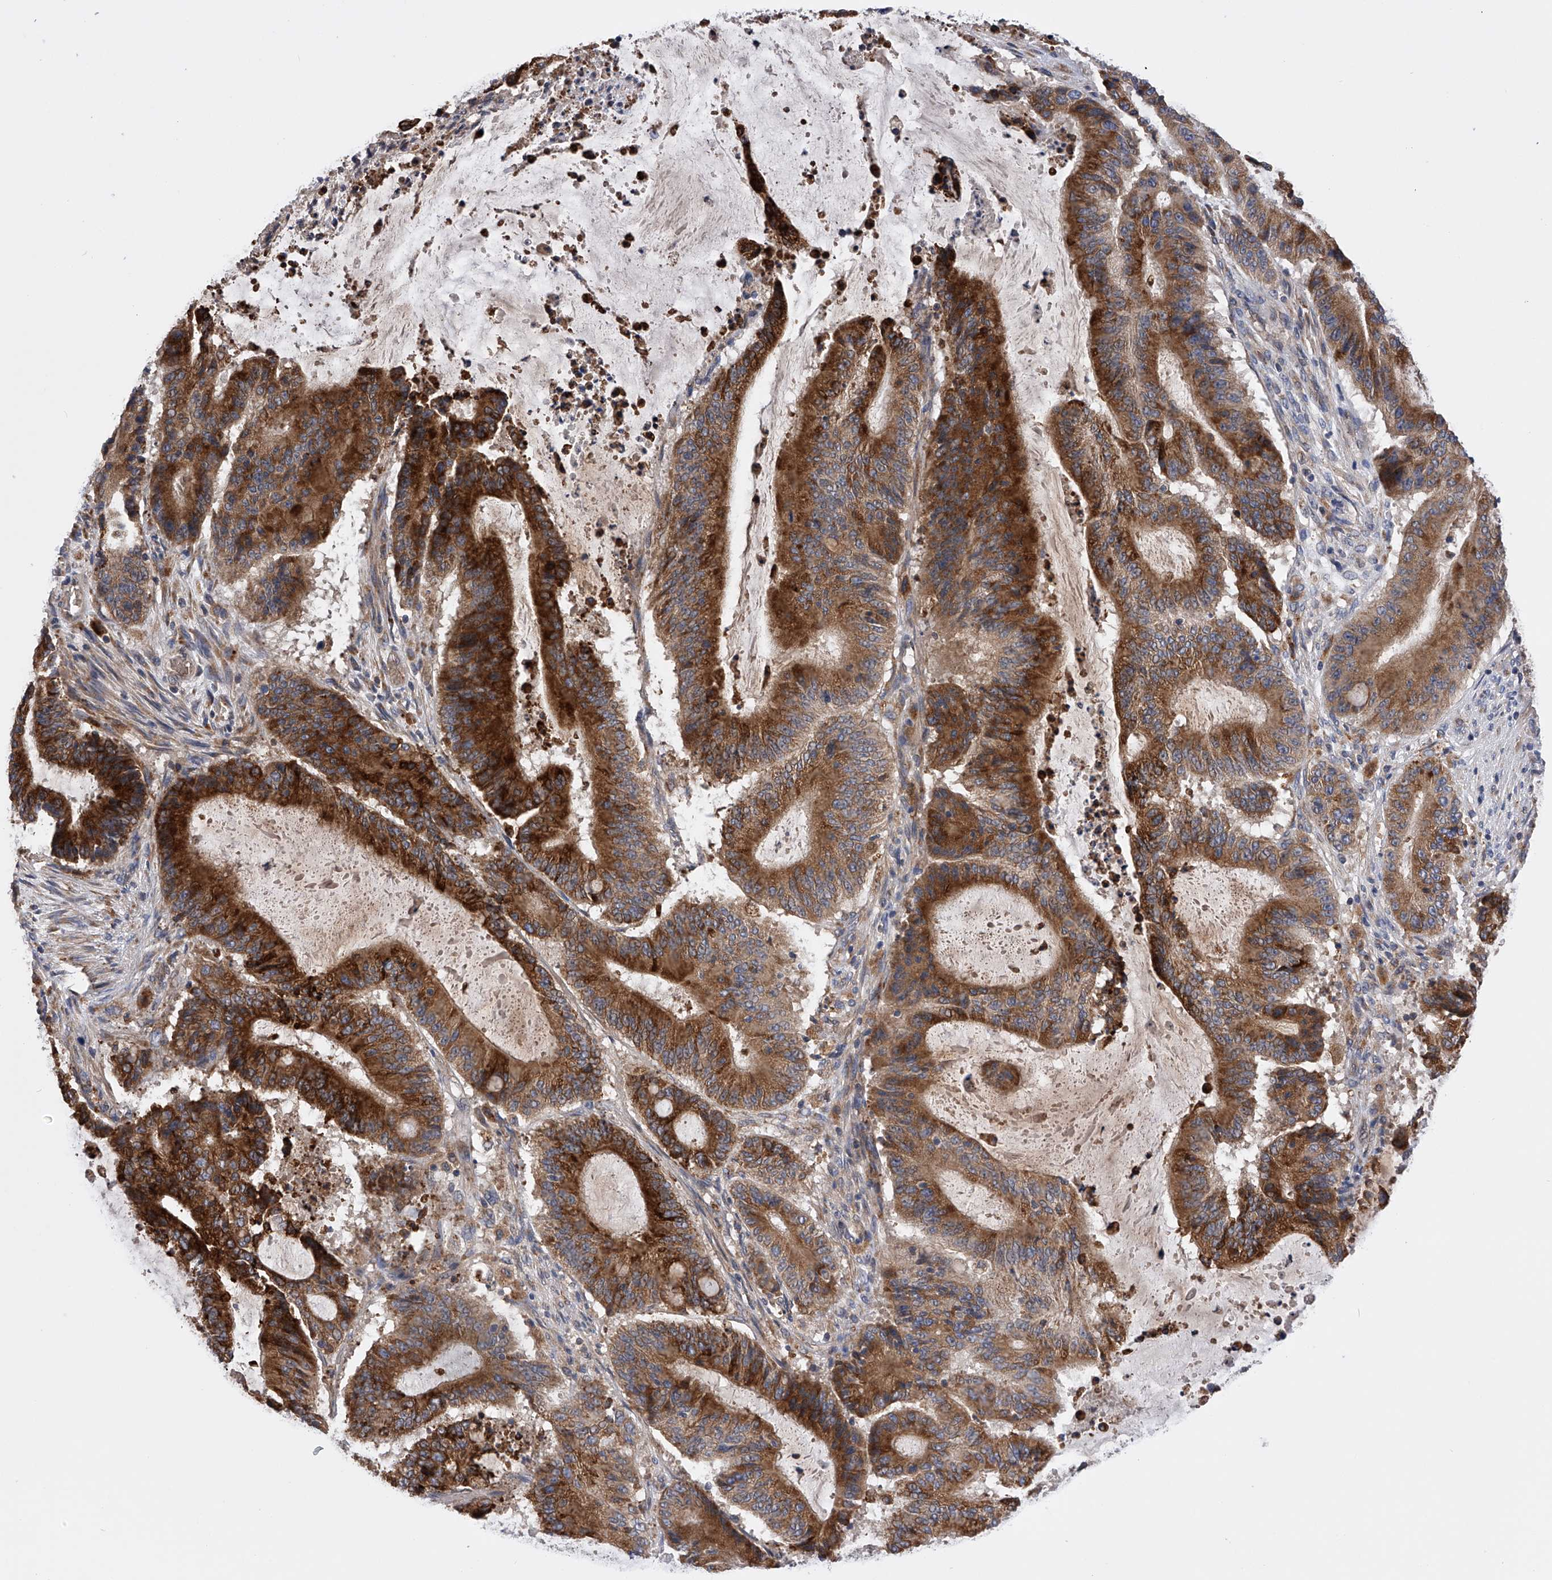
{"staining": {"intensity": "strong", "quantity": ">75%", "location": "cytoplasmic/membranous"}, "tissue": "liver cancer", "cell_type": "Tumor cells", "image_type": "cancer", "snomed": [{"axis": "morphology", "description": "Normal tissue, NOS"}, {"axis": "morphology", "description": "Cholangiocarcinoma"}, {"axis": "topography", "description": "Liver"}, {"axis": "topography", "description": "Peripheral nerve tissue"}], "caption": "High-magnification brightfield microscopy of liver cancer (cholangiocarcinoma) stained with DAB (3,3'-diaminobenzidine) (brown) and counterstained with hematoxylin (blue). tumor cells exhibit strong cytoplasmic/membranous positivity is identified in approximately>75% of cells.", "gene": "SPOCK1", "patient": {"sex": "female", "age": 73}}